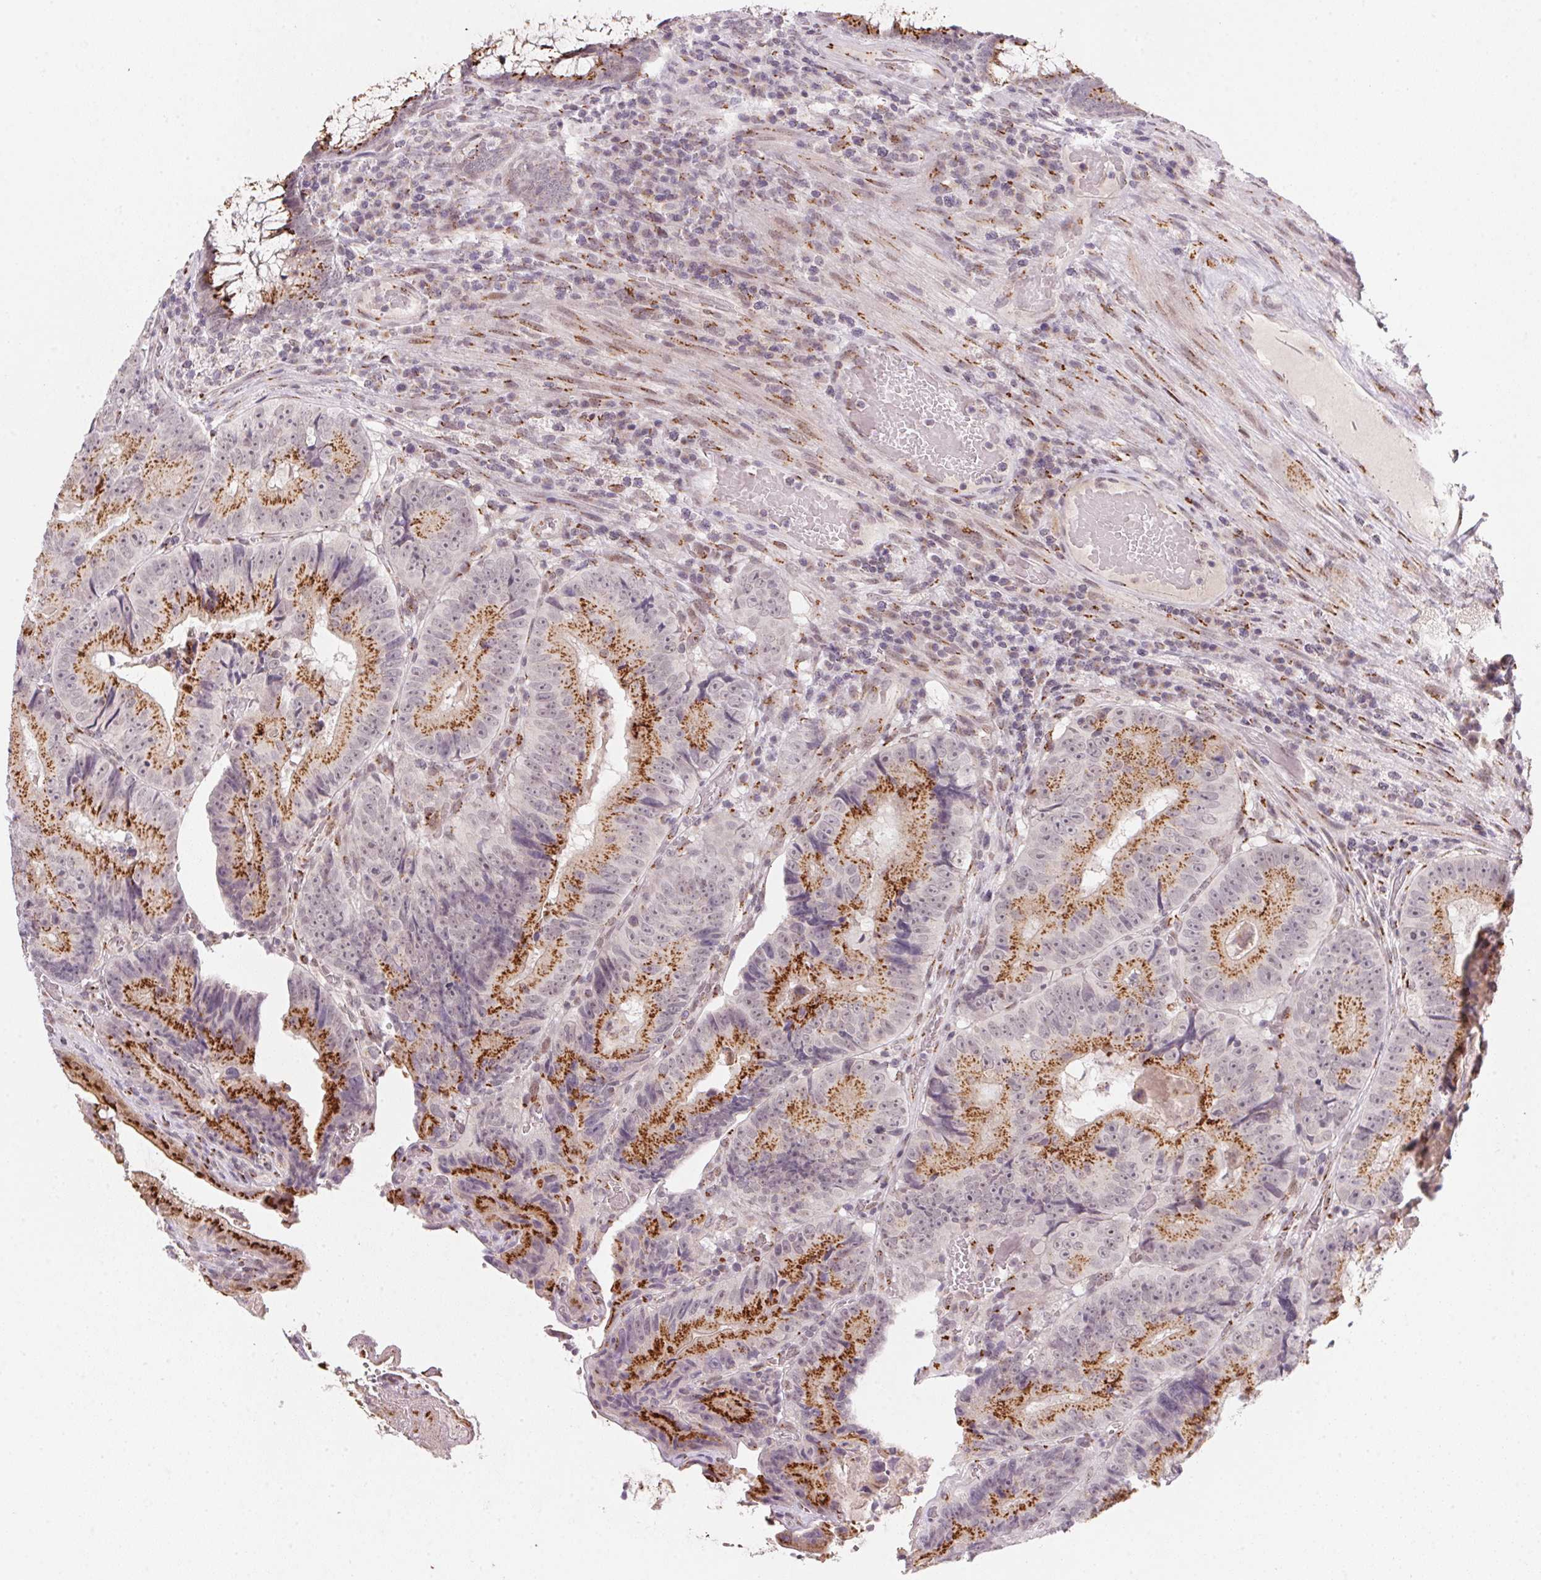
{"staining": {"intensity": "strong", "quantity": ">75%", "location": "cytoplasmic/membranous"}, "tissue": "colorectal cancer", "cell_type": "Tumor cells", "image_type": "cancer", "snomed": [{"axis": "morphology", "description": "Adenocarcinoma, NOS"}, {"axis": "topography", "description": "Colon"}], "caption": "Protein staining of colorectal cancer (adenocarcinoma) tissue exhibits strong cytoplasmic/membranous staining in approximately >75% of tumor cells.", "gene": "RAB22A", "patient": {"sex": "female", "age": 86}}